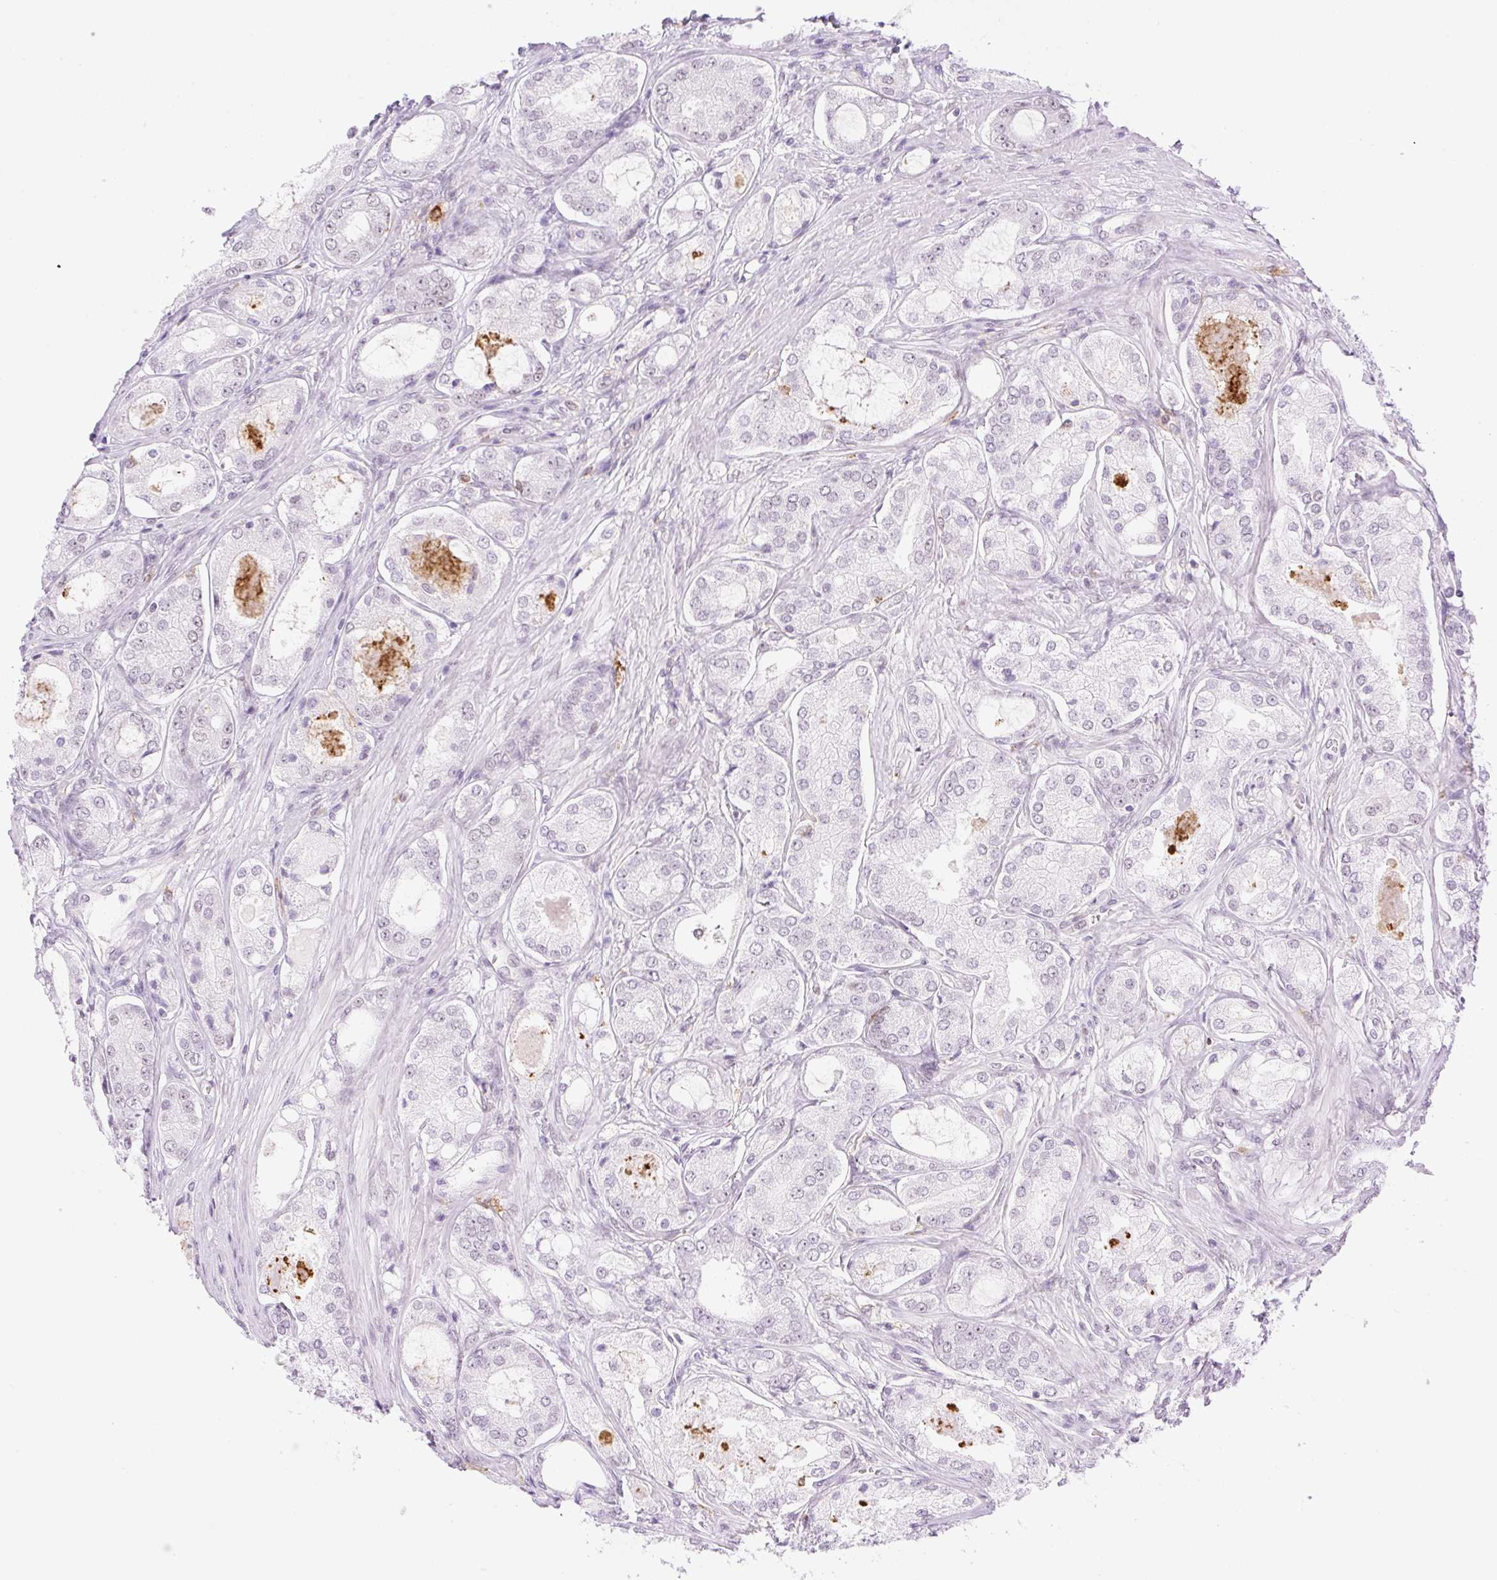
{"staining": {"intensity": "negative", "quantity": "none", "location": "none"}, "tissue": "prostate cancer", "cell_type": "Tumor cells", "image_type": "cancer", "snomed": [{"axis": "morphology", "description": "Adenocarcinoma, Low grade"}, {"axis": "topography", "description": "Prostate"}], "caption": "This photomicrograph is of prostate cancer (low-grade adenocarcinoma) stained with immunohistochemistry (IHC) to label a protein in brown with the nuclei are counter-stained blue. There is no positivity in tumor cells.", "gene": "PALM3", "patient": {"sex": "male", "age": 68}}